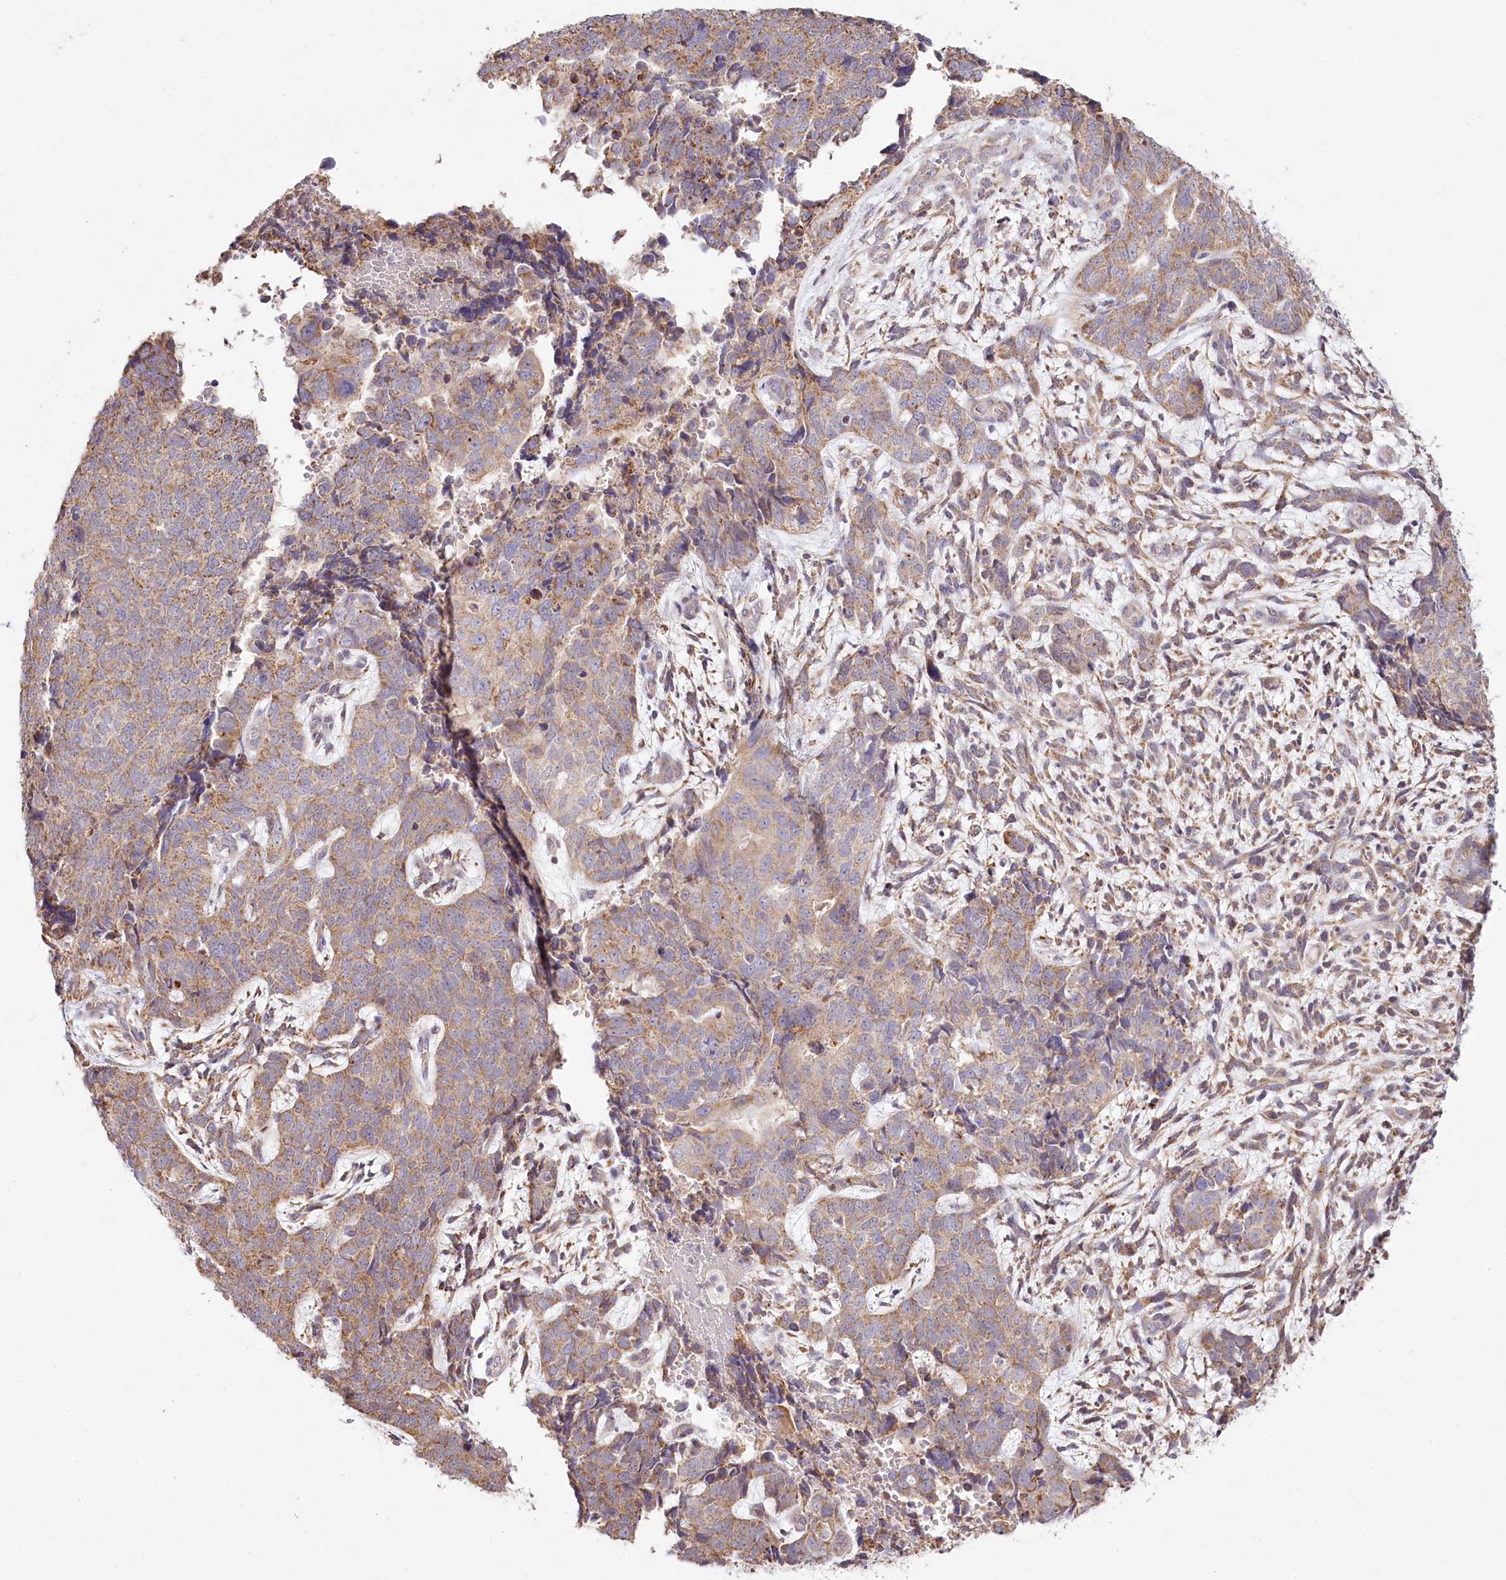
{"staining": {"intensity": "moderate", "quantity": ">75%", "location": "cytoplasmic/membranous"}, "tissue": "cervical cancer", "cell_type": "Tumor cells", "image_type": "cancer", "snomed": [{"axis": "morphology", "description": "Squamous cell carcinoma, NOS"}, {"axis": "topography", "description": "Cervix"}], "caption": "The immunohistochemical stain labels moderate cytoplasmic/membranous expression in tumor cells of squamous cell carcinoma (cervical) tissue.", "gene": "ACOX2", "patient": {"sex": "female", "age": 63}}